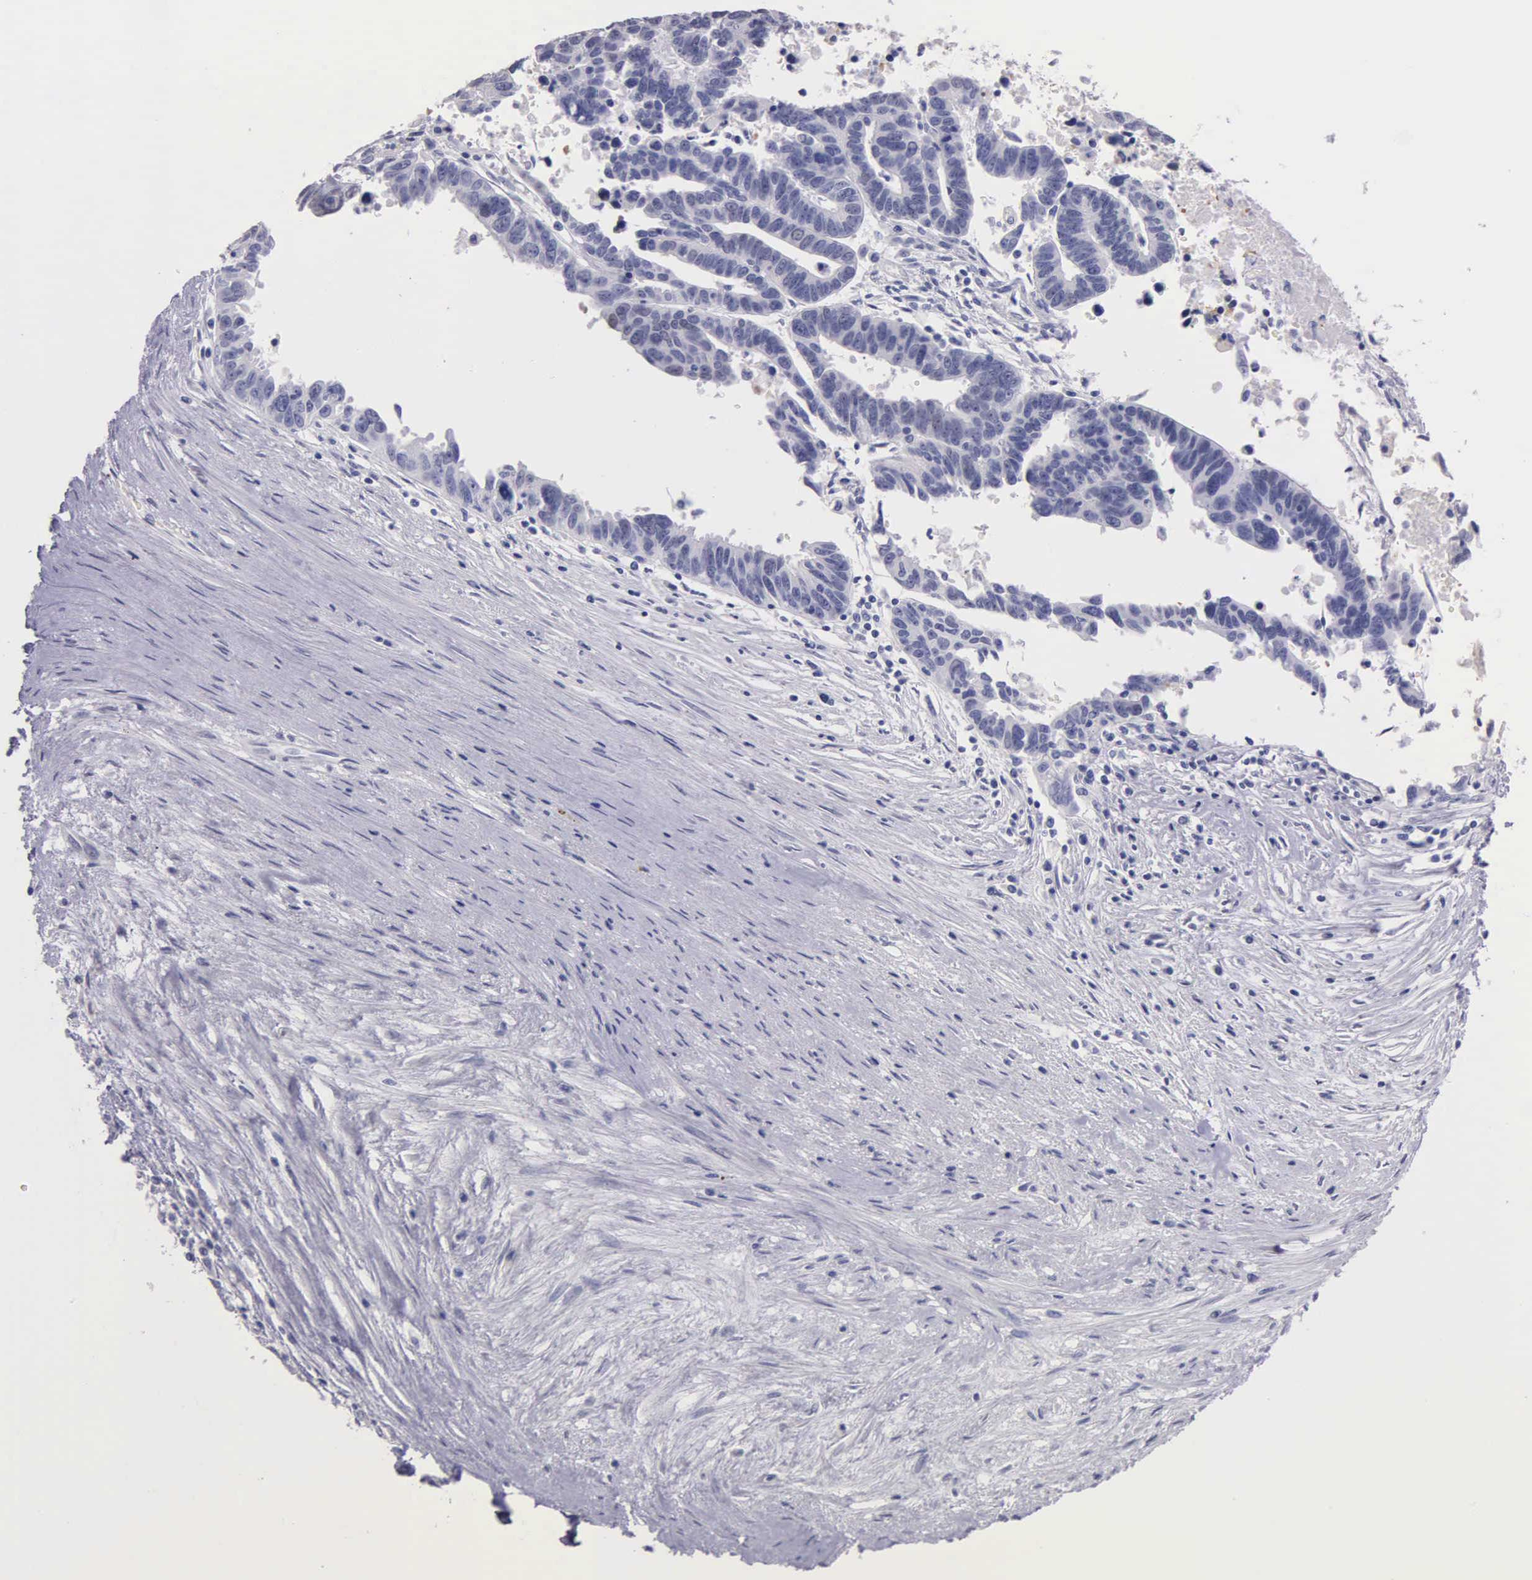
{"staining": {"intensity": "negative", "quantity": "none", "location": "none"}, "tissue": "ovarian cancer", "cell_type": "Tumor cells", "image_type": "cancer", "snomed": [{"axis": "morphology", "description": "Carcinoma, endometroid"}, {"axis": "morphology", "description": "Cystadenocarcinoma, serous, NOS"}, {"axis": "topography", "description": "Ovary"}], "caption": "There is no significant staining in tumor cells of ovarian endometroid carcinoma. (Immunohistochemistry, brightfield microscopy, high magnification).", "gene": "GSTT2", "patient": {"sex": "female", "age": 45}}